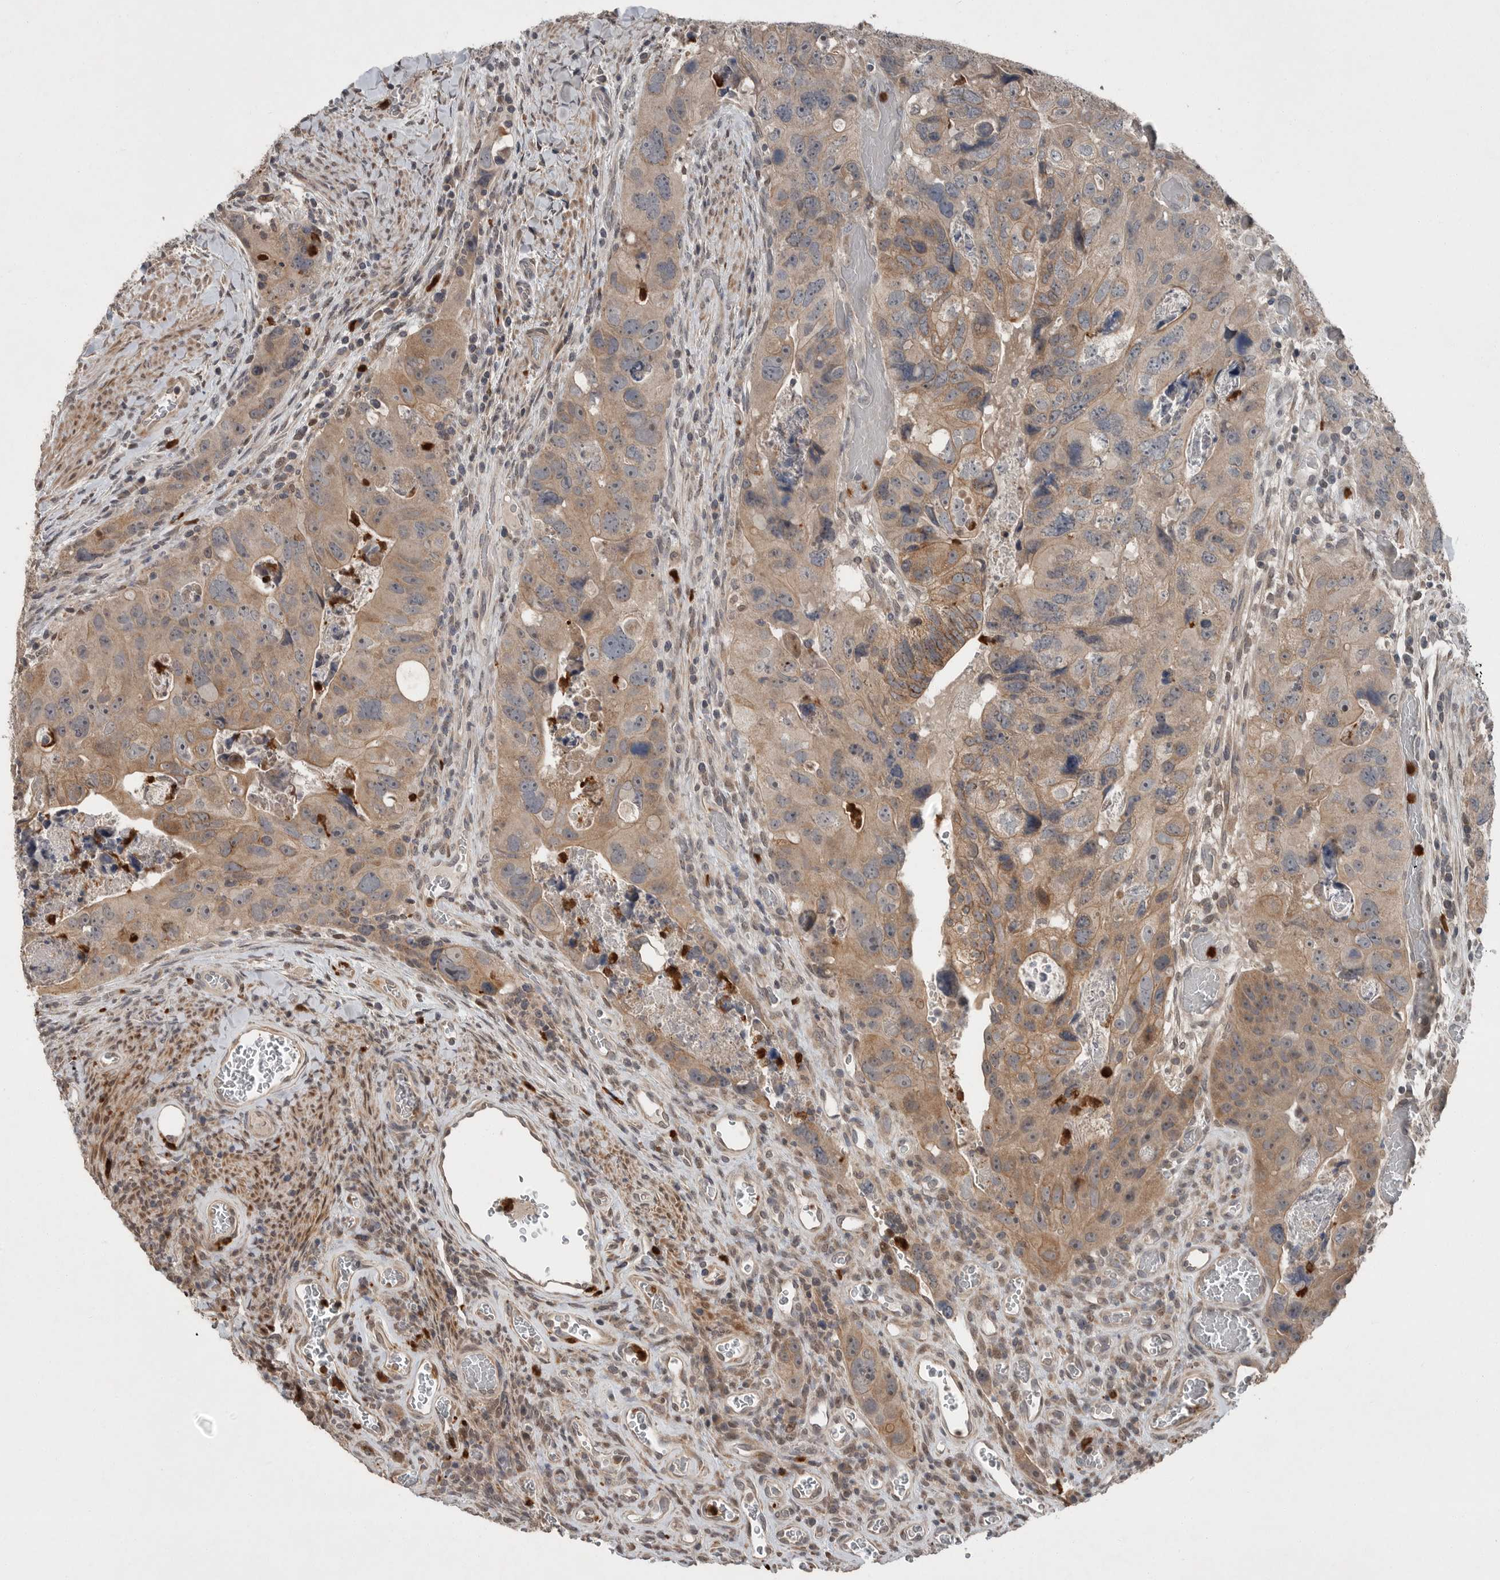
{"staining": {"intensity": "moderate", "quantity": ">75%", "location": "cytoplasmic/membranous"}, "tissue": "colorectal cancer", "cell_type": "Tumor cells", "image_type": "cancer", "snomed": [{"axis": "morphology", "description": "Adenocarcinoma, NOS"}, {"axis": "topography", "description": "Rectum"}], "caption": "IHC of colorectal cancer (adenocarcinoma) exhibits medium levels of moderate cytoplasmic/membranous positivity in about >75% of tumor cells.", "gene": "SCP2", "patient": {"sex": "male", "age": 59}}